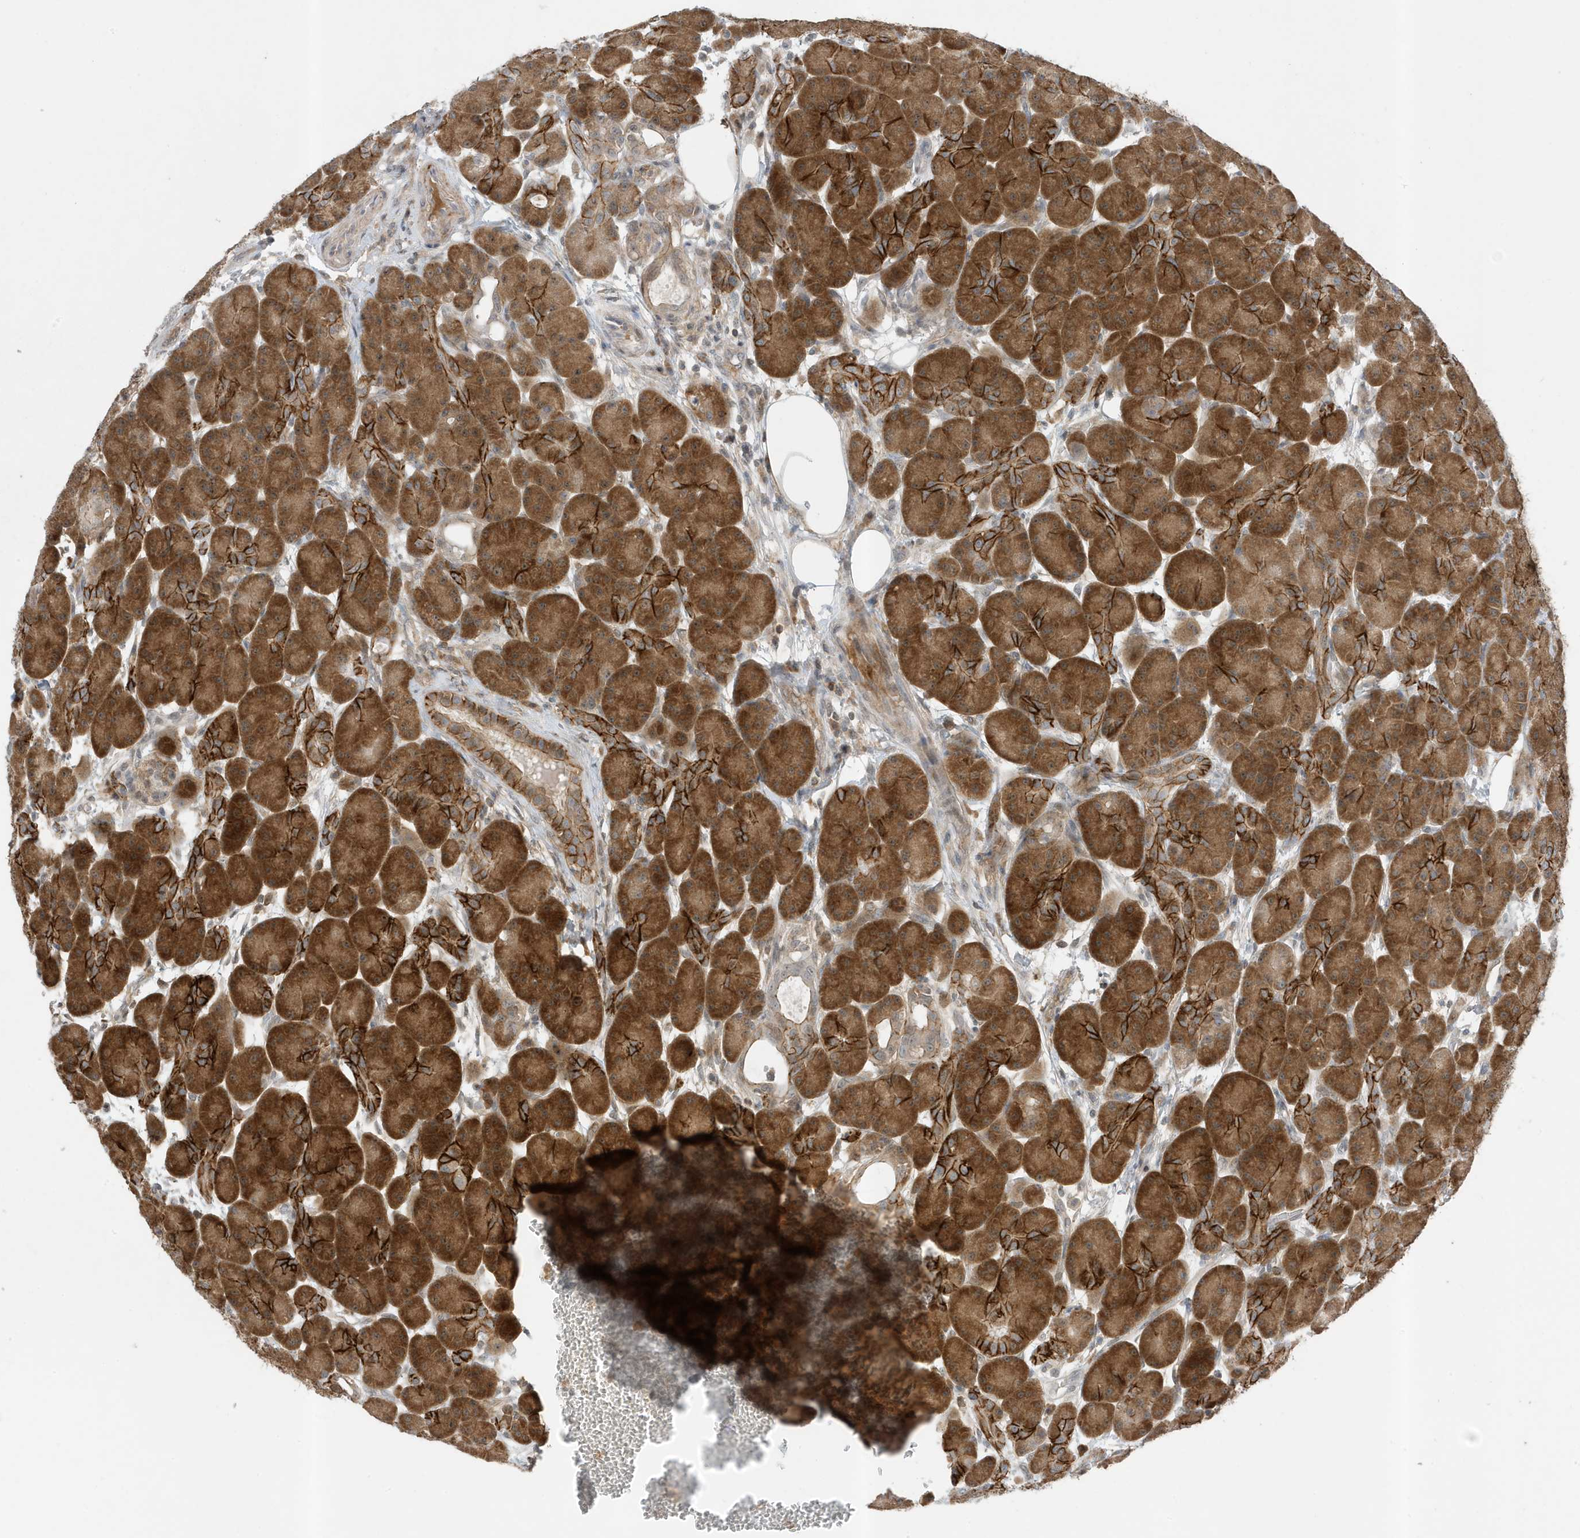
{"staining": {"intensity": "strong", "quantity": ">75%", "location": "cytoplasmic/membranous"}, "tissue": "pancreas", "cell_type": "Exocrine glandular cells", "image_type": "normal", "snomed": [{"axis": "morphology", "description": "Normal tissue, NOS"}, {"axis": "topography", "description": "Pancreas"}], "caption": "IHC staining of benign pancreas, which demonstrates high levels of strong cytoplasmic/membranous staining in about >75% of exocrine glandular cells indicating strong cytoplasmic/membranous protein staining. The staining was performed using DAB (brown) for protein detection and nuclei were counterstained in hematoxylin (blue).", "gene": "MAST3", "patient": {"sex": "male", "age": 63}}